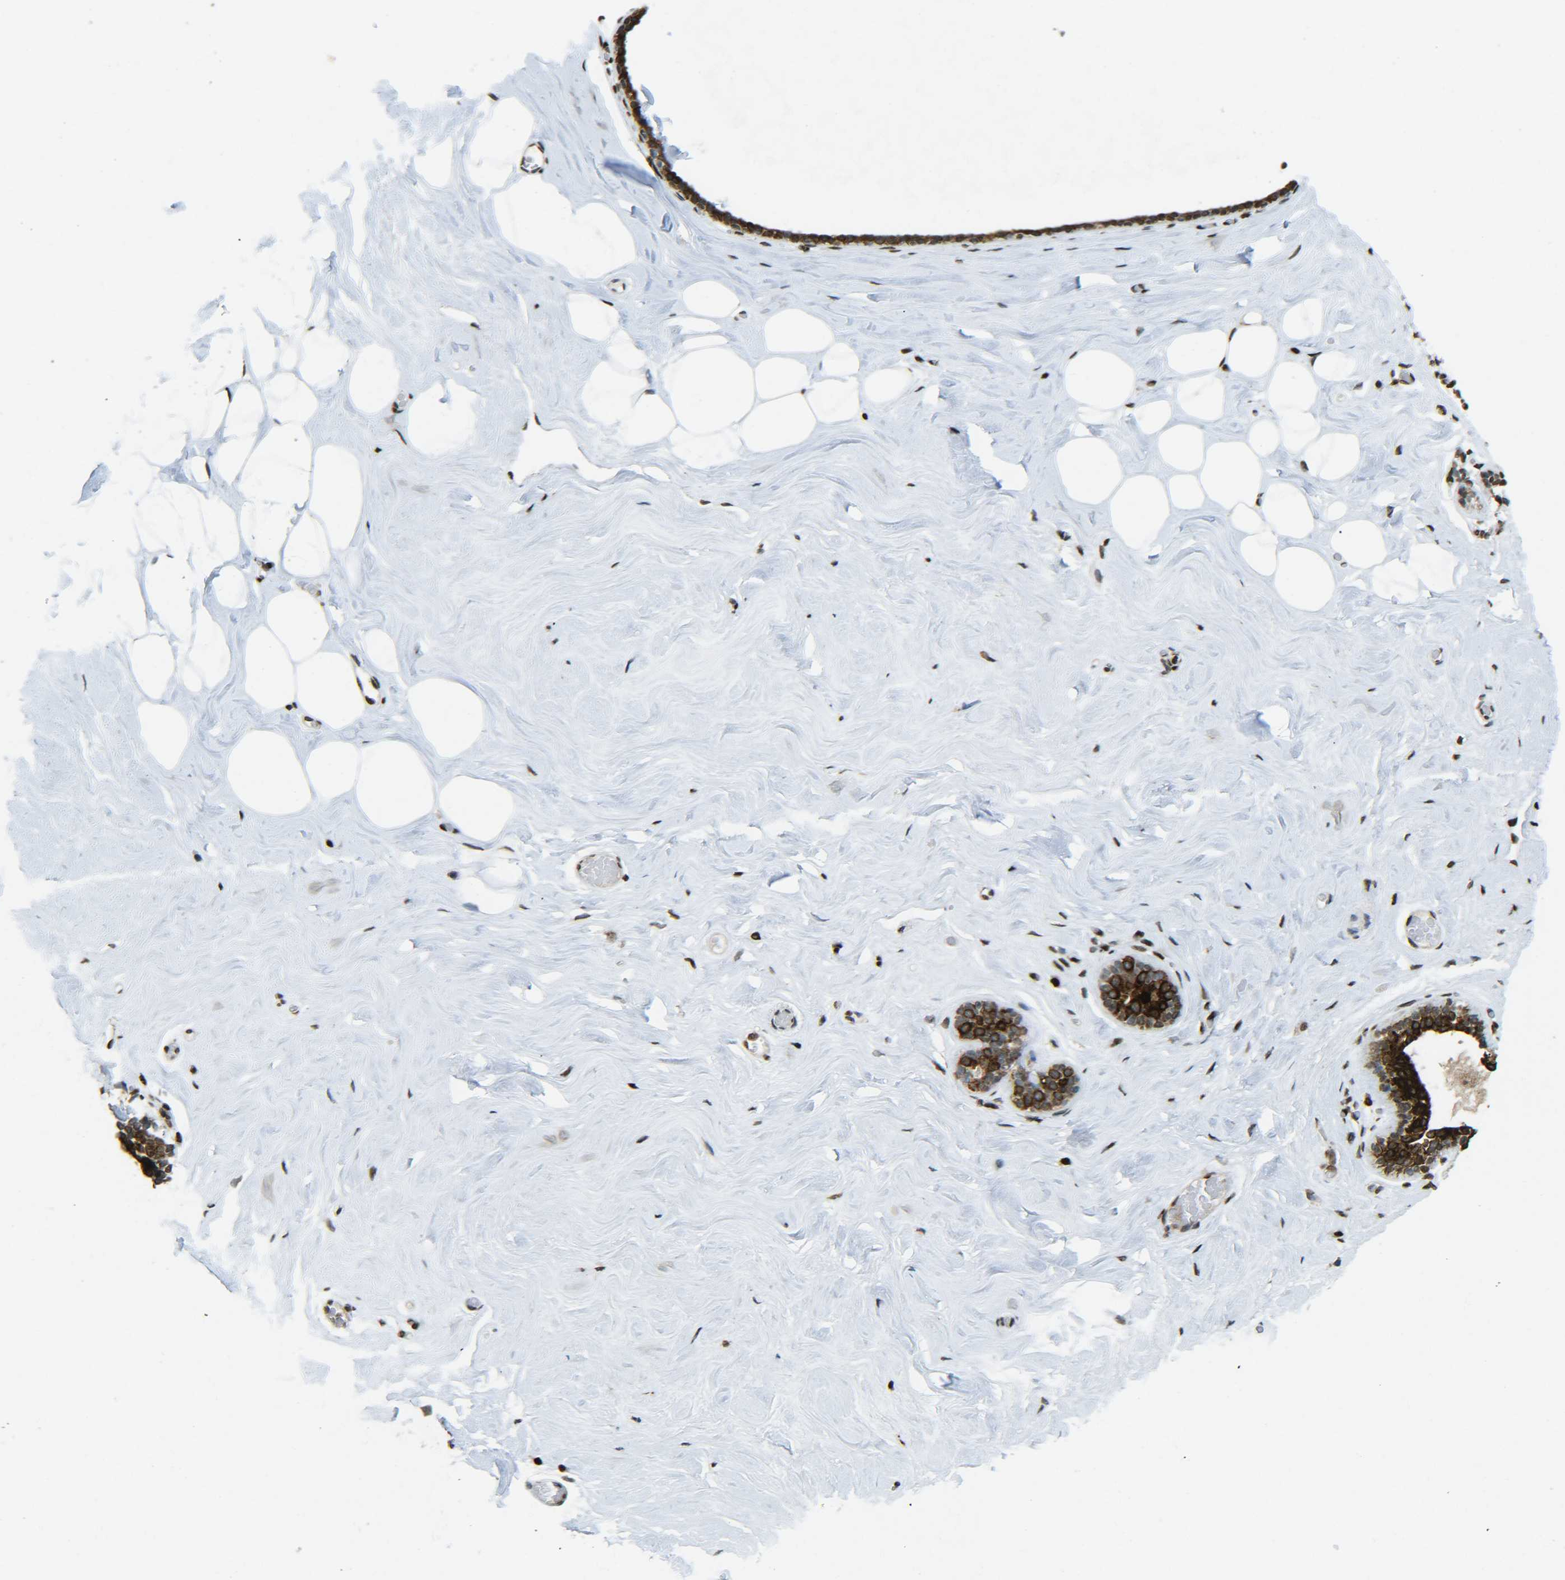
{"staining": {"intensity": "strong", "quantity": ">75%", "location": "nuclear"}, "tissue": "breast", "cell_type": "Adipocytes", "image_type": "normal", "snomed": [{"axis": "morphology", "description": "Normal tissue, NOS"}, {"axis": "topography", "description": "Breast"}], "caption": "This histopathology image shows IHC staining of benign breast, with high strong nuclear positivity in approximately >75% of adipocytes.", "gene": "NEUROG2", "patient": {"sex": "female", "age": 75}}